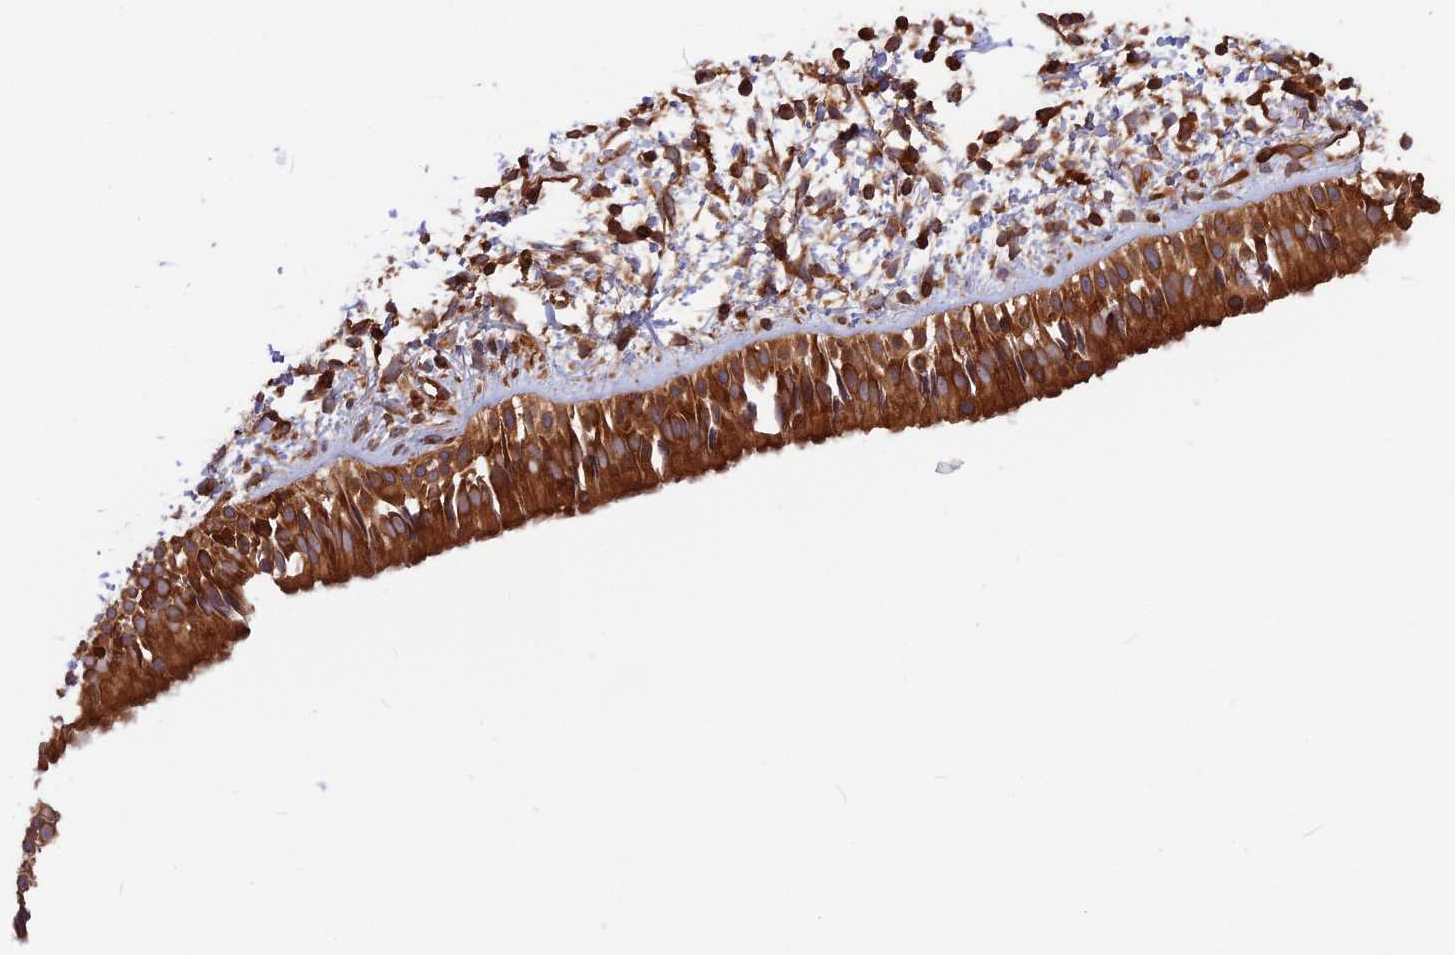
{"staining": {"intensity": "strong", "quantity": ">75%", "location": "cytoplasmic/membranous"}, "tissue": "nasopharynx", "cell_type": "Respiratory epithelial cells", "image_type": "normal", "snomed": [{"axis": "morphology", "description": "Normal tissue, NOS"}, {"axis": "topography", "description": "Nasopharynx"}], "caption": "Brown immunohistochemical staining in benign nasopharynx exhibits strong cytoplasmic/membranous positivity in approximately >75% of respiratory epithelial cells.", "gene": "WDR1", "patient": {"sex": "male", "age": 22}}